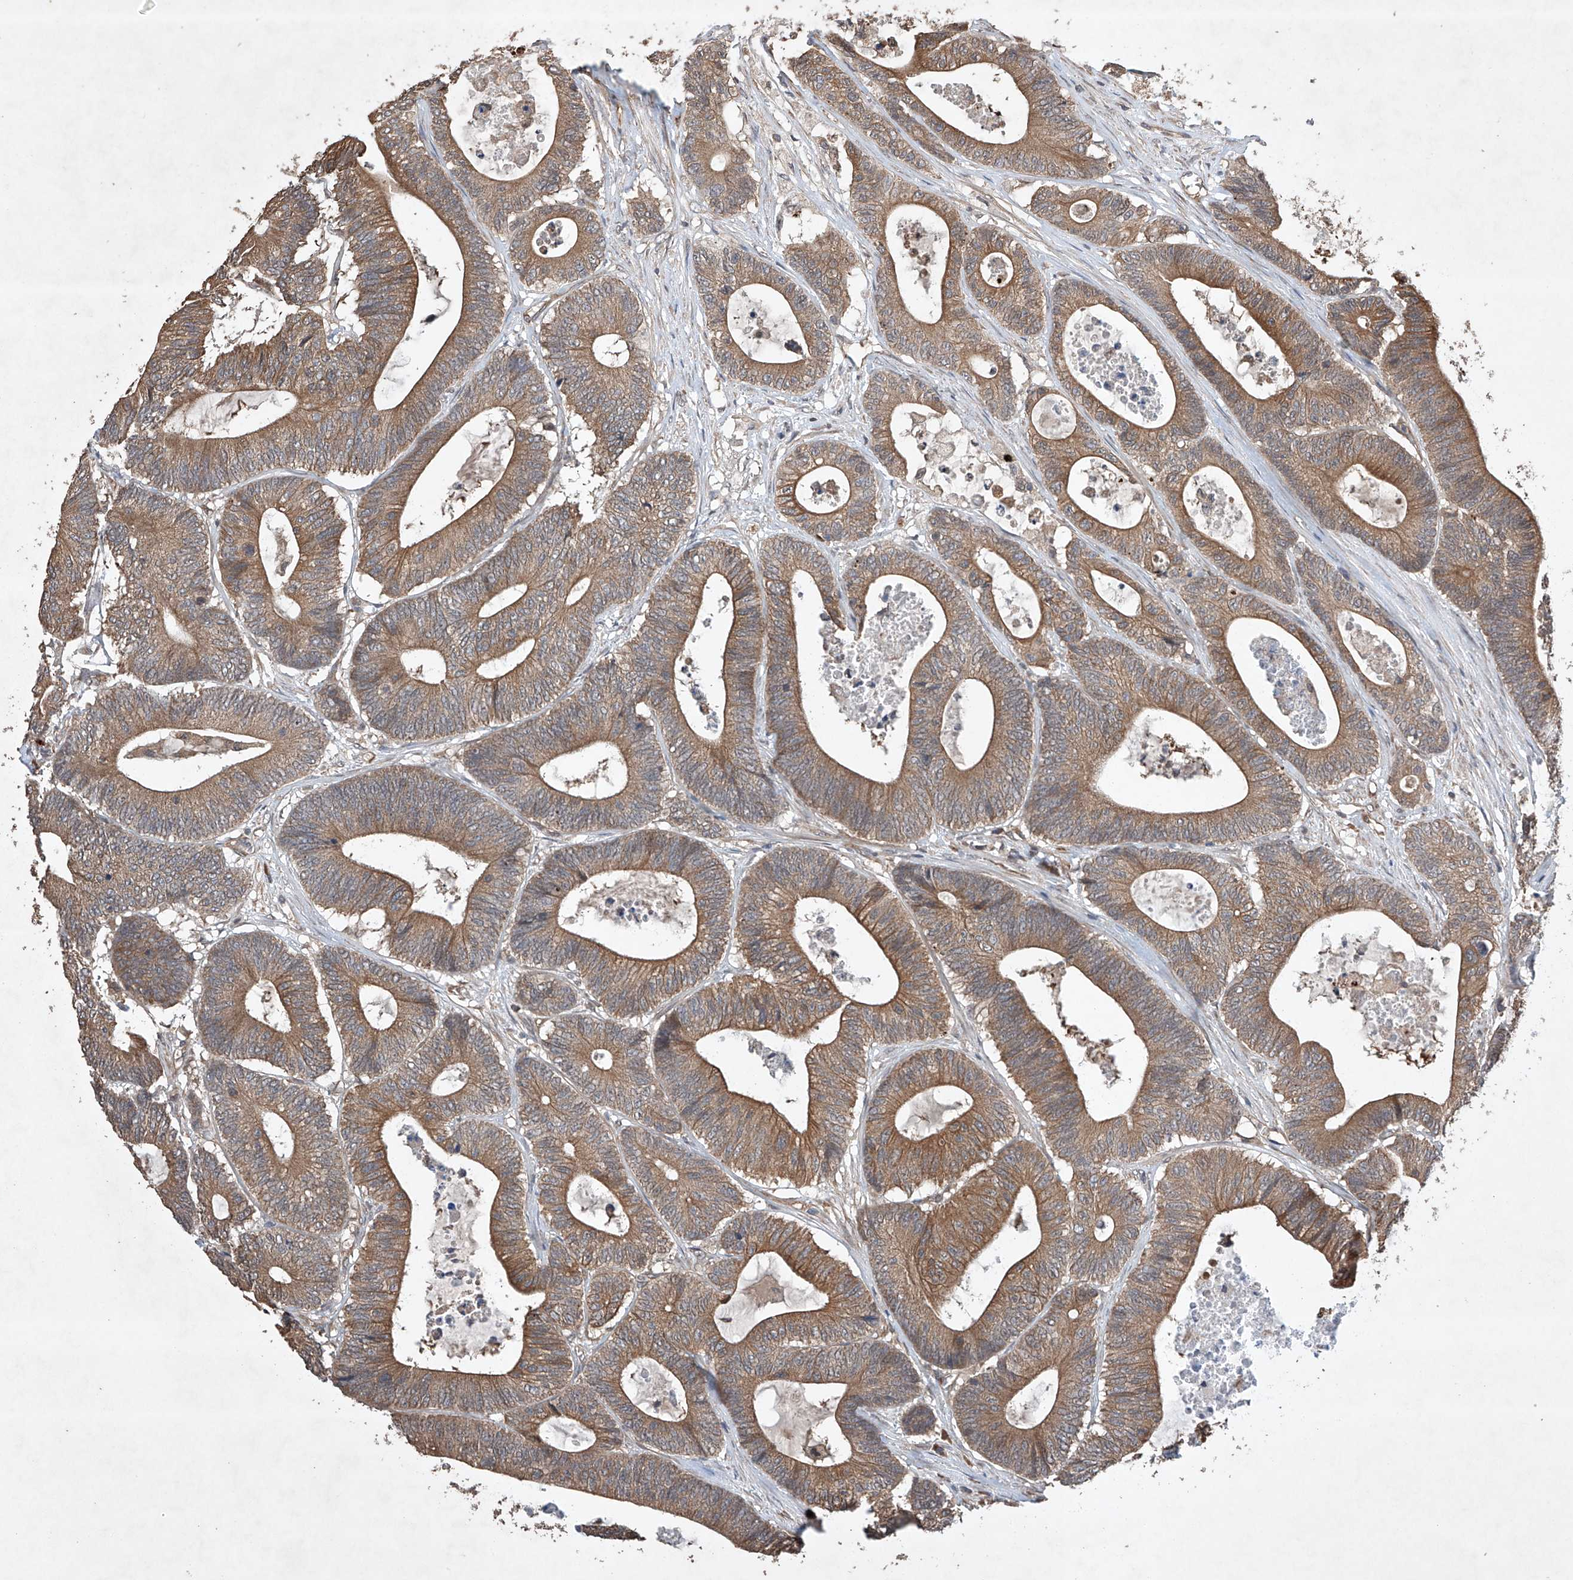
{"staining": {"intensity": "moderate", "quantity": ">75%", "location": "cytoplasmic/membranous"}, "tissue": "colorectal cancer", "cell_type": "Tumor cells", "image_type": "cancer", "snomed": [{"axis": "morphology", "description": "Adenocarcinoma, NOS"}, {"axis": "topography", "description": "Colon"}], "caption": "This is an image of IHC staining of colorectal cancer, which shows moderate staining in the cytoplasmic/membranous of tumor cells.", "gene": "LURAP1", "patient": {"sex": "female", "age": 84}}